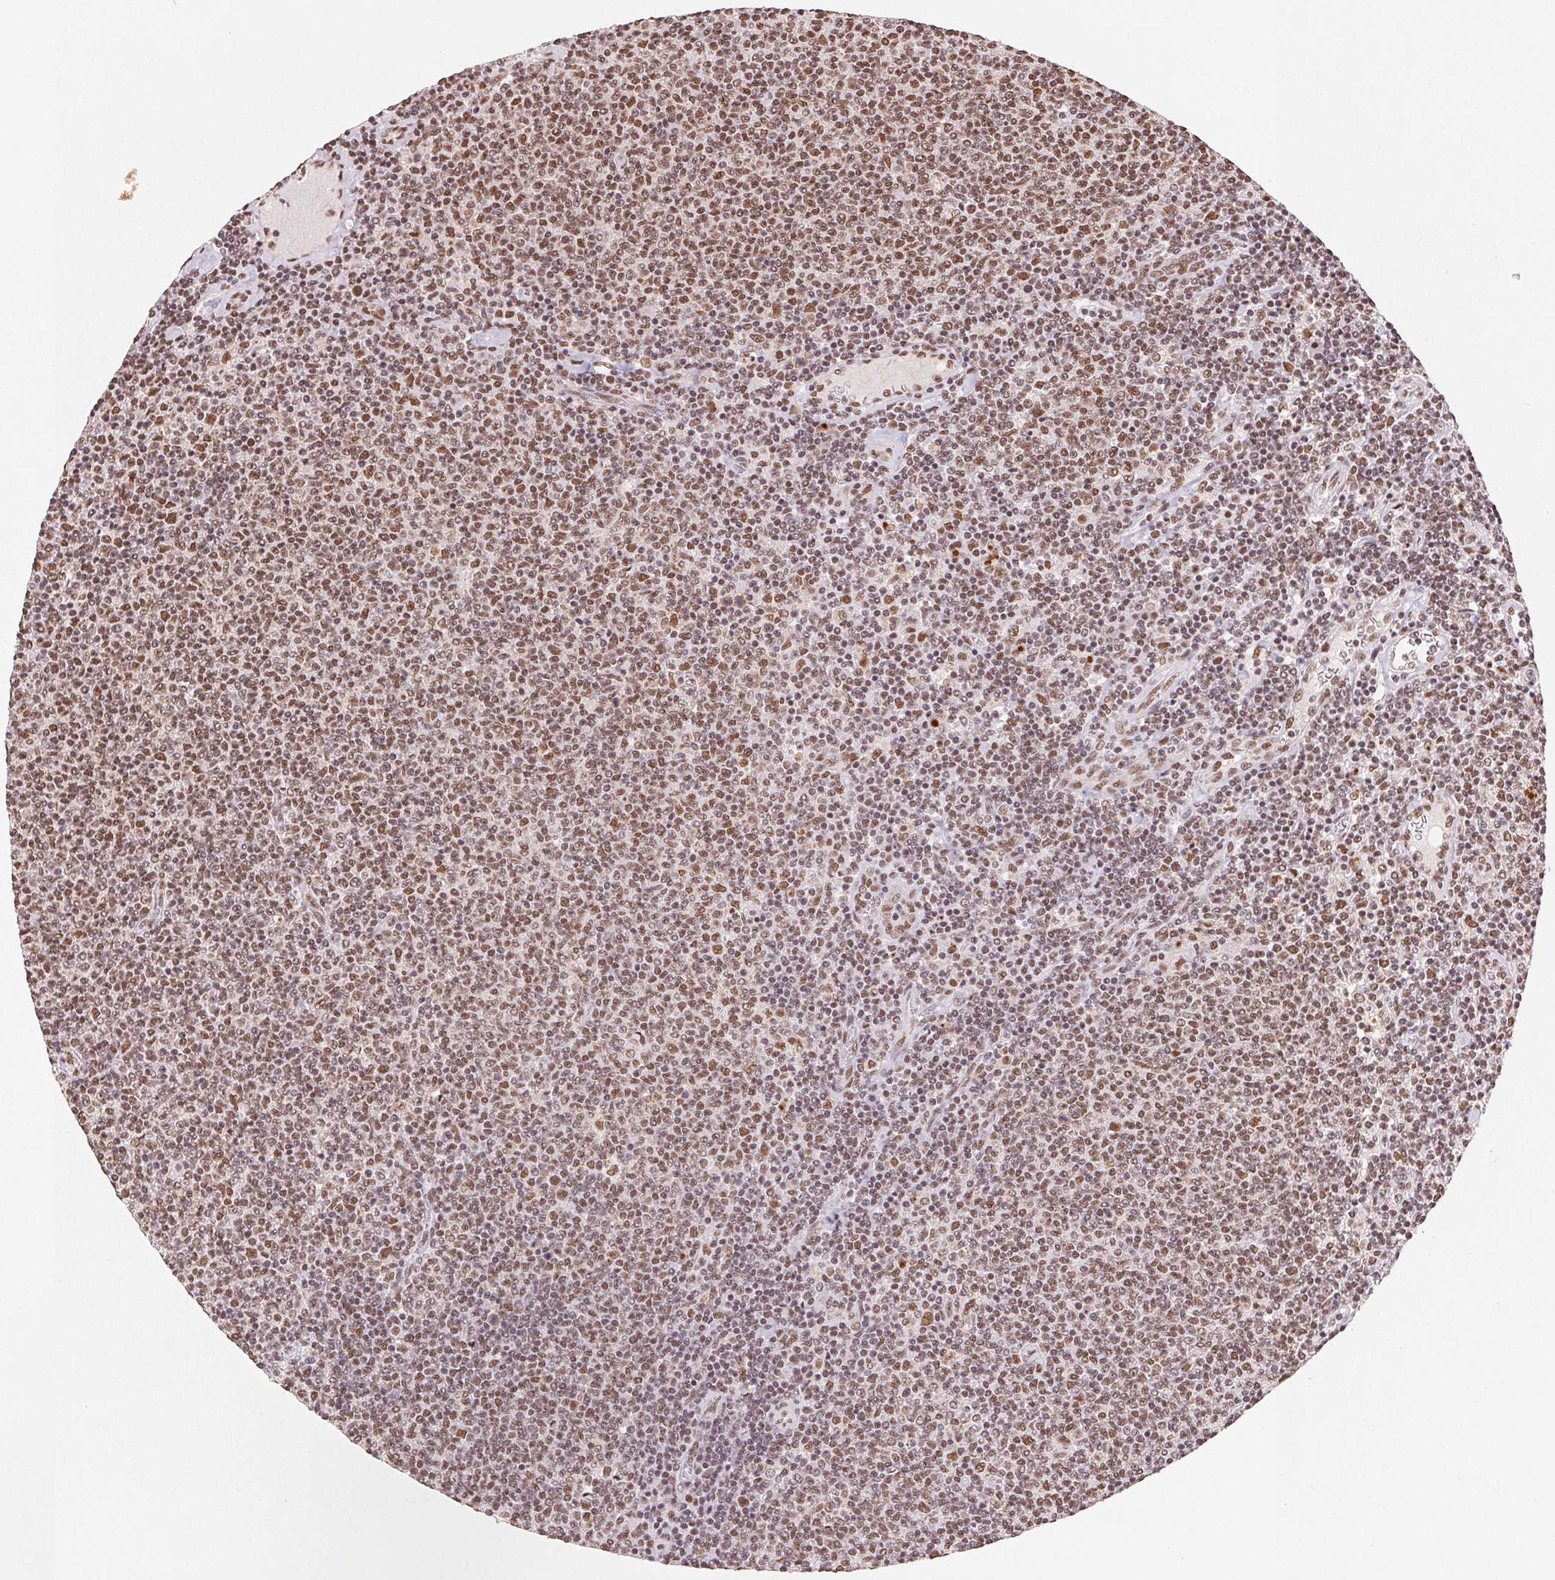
{"staining": {"intensity": "moderate", "quantity": ">75%", "location": "nuclear"}, "tissue": "lymphoma", "cell_type": "Tumor cells", "image_type": "cancer", "snomed": [{"axis": "morphology", "description": "Malignant lymphoma, non-Hodgkin's type, Low grade"}, {"axis": "topography", "description": "Lymph node"}], "caption": "An image of lymphoma stained for a protein displays moderate nuclear brown staining in tumor cells.", "gene": "SNRPG", "patient": {"sex": "male", "age": 52}}